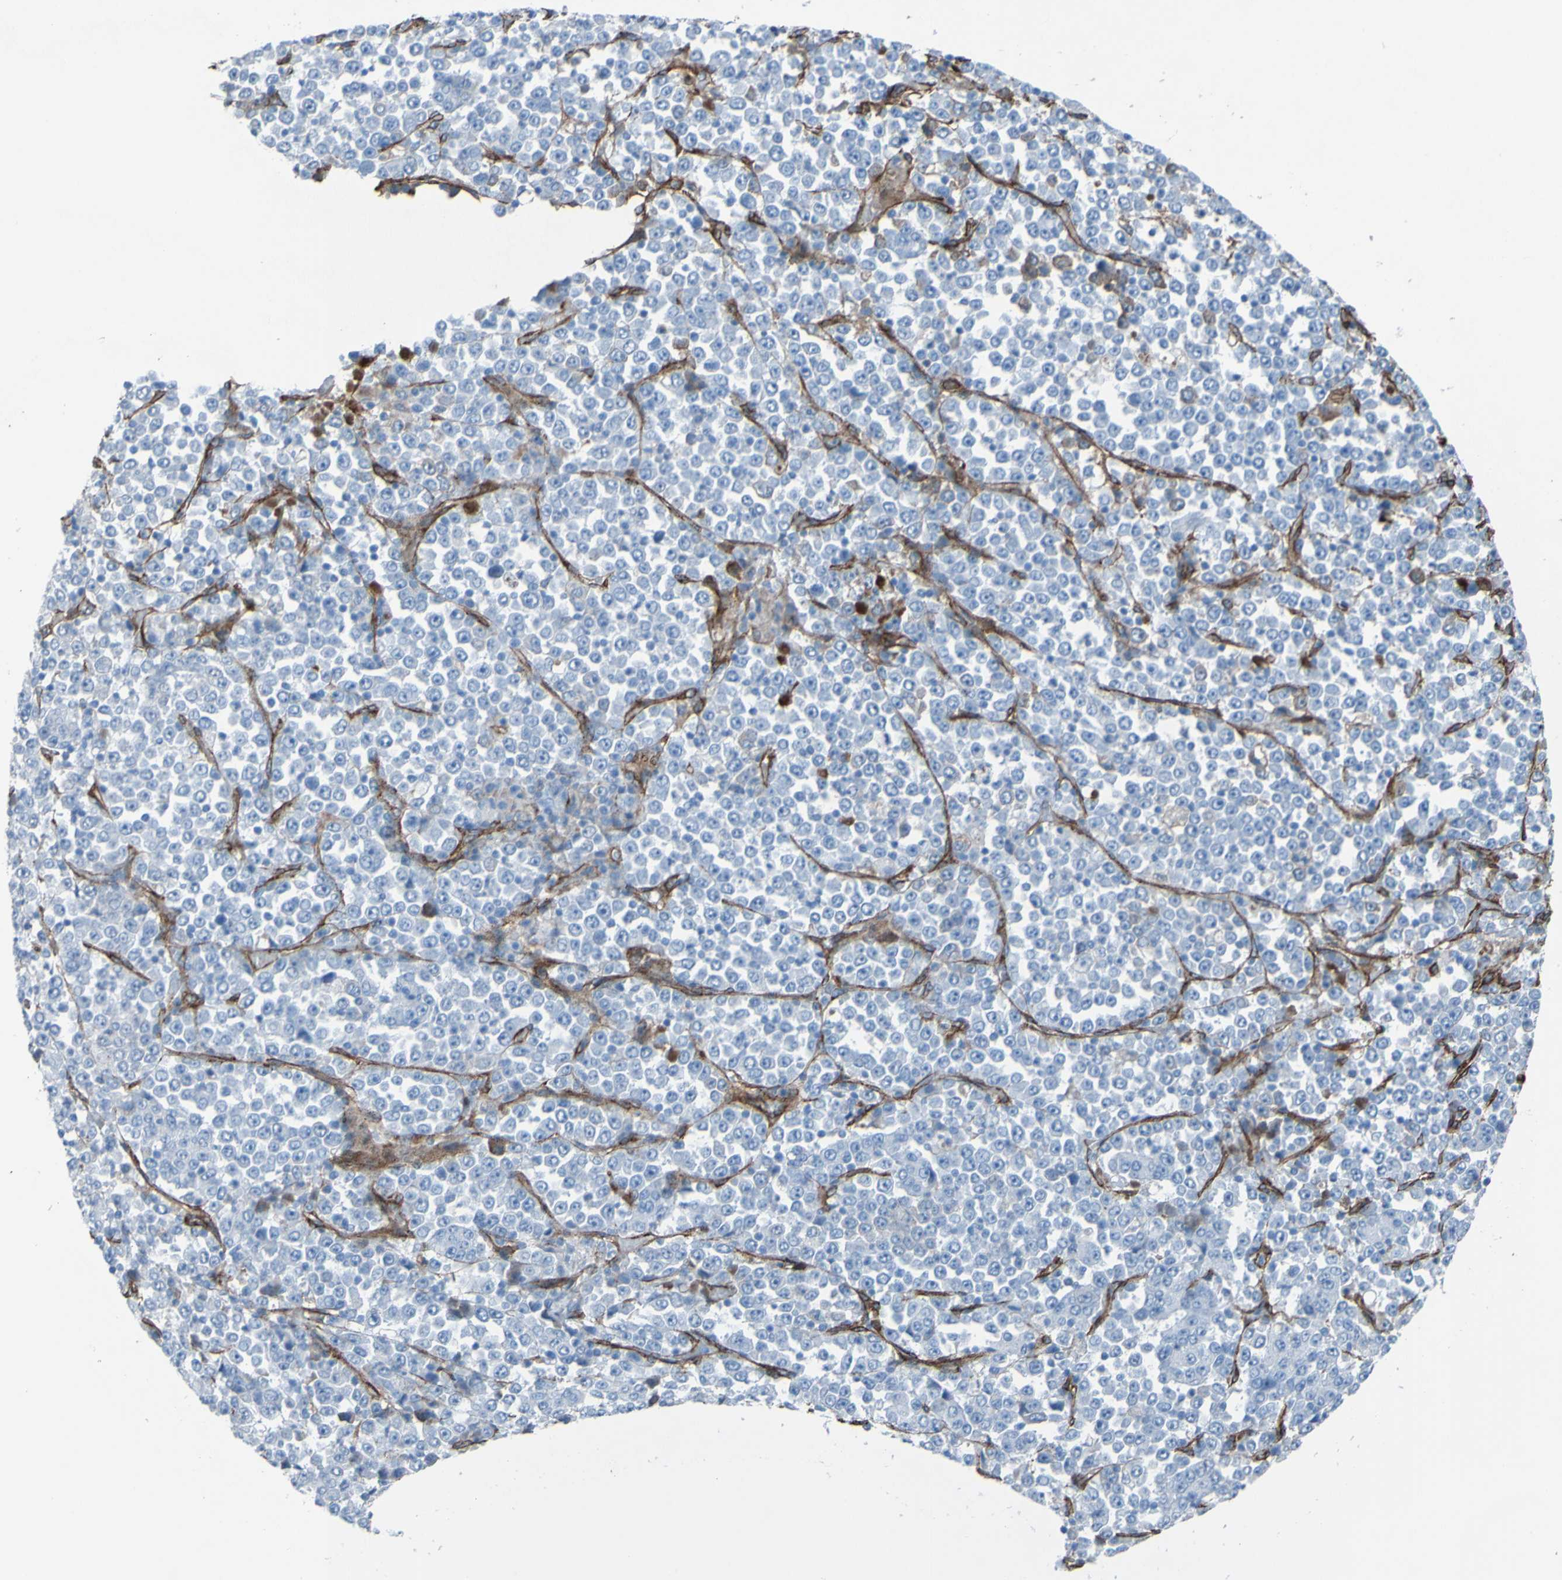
{"staining": {"intensity": "negative", "quantity": "none", "location": "none"}, "tissue": "stomach cancer", "cell_type": "Tumor cells", "image_type": "cancer", "snomed": [{"axis": "morphology", "description": "Normal tissue, NOS"}, {"axis": "morphology", "description": "Adenocarcinoma, NOS"}, {"axis": "topography", "description": "Stomach, upper"}, {"axis": "topography", "description": "Stomach"}], "caption": "This image is of stomach adenocarcinoma stained with IHC to label a protein in brown with the nuclei are counter-stained blue. There is no positivity in tumor cells.", "gene": "COL4A2", "patient": {"sex": "male", "age": 59}}